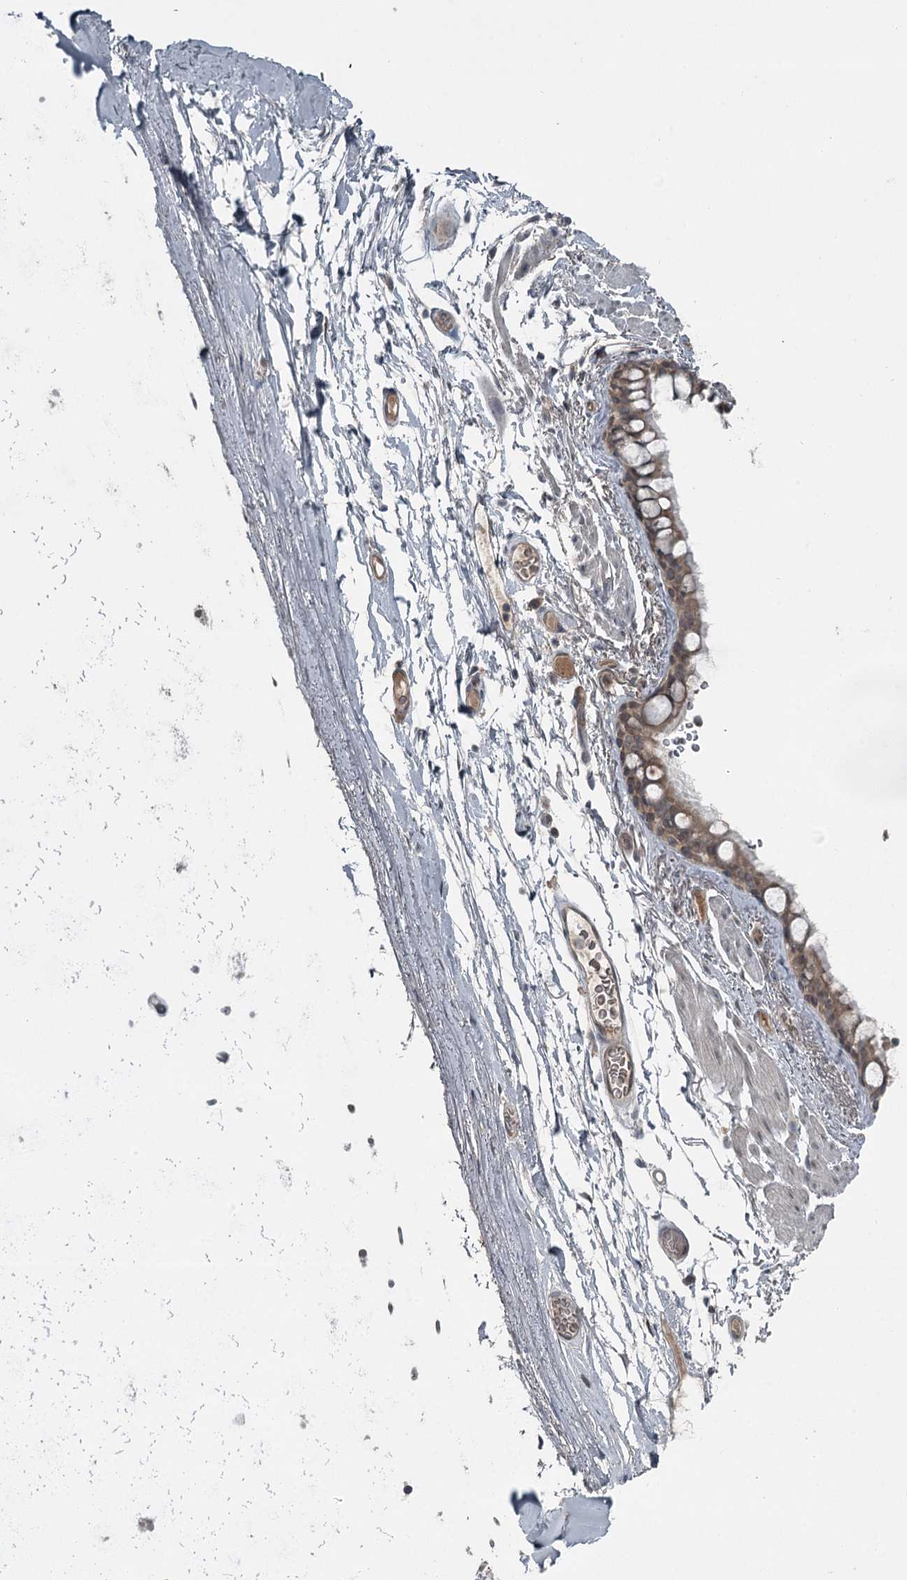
{"staining": {"intensity": "weak", "quantity": ">75%", "location": "cytoplasmic/membranous"}, "tissue": "bronchus", "cell_type": "Respiratory epithelial cells", "image_type": "normal", "snomed": [{"axis": "morphology", "description": "Normal tissue, NOS"}, {"axis": "topography", "description": "Cartilage tissue"}], "caption": "Protein staining by IHC displays weak cytoplasmic/membranous expression in approximately >75% of respiratory epithelial cells in unremarkable bronchus.", "gene": "SLC39A8", "patient": {"sex": "male", "age": 63}}